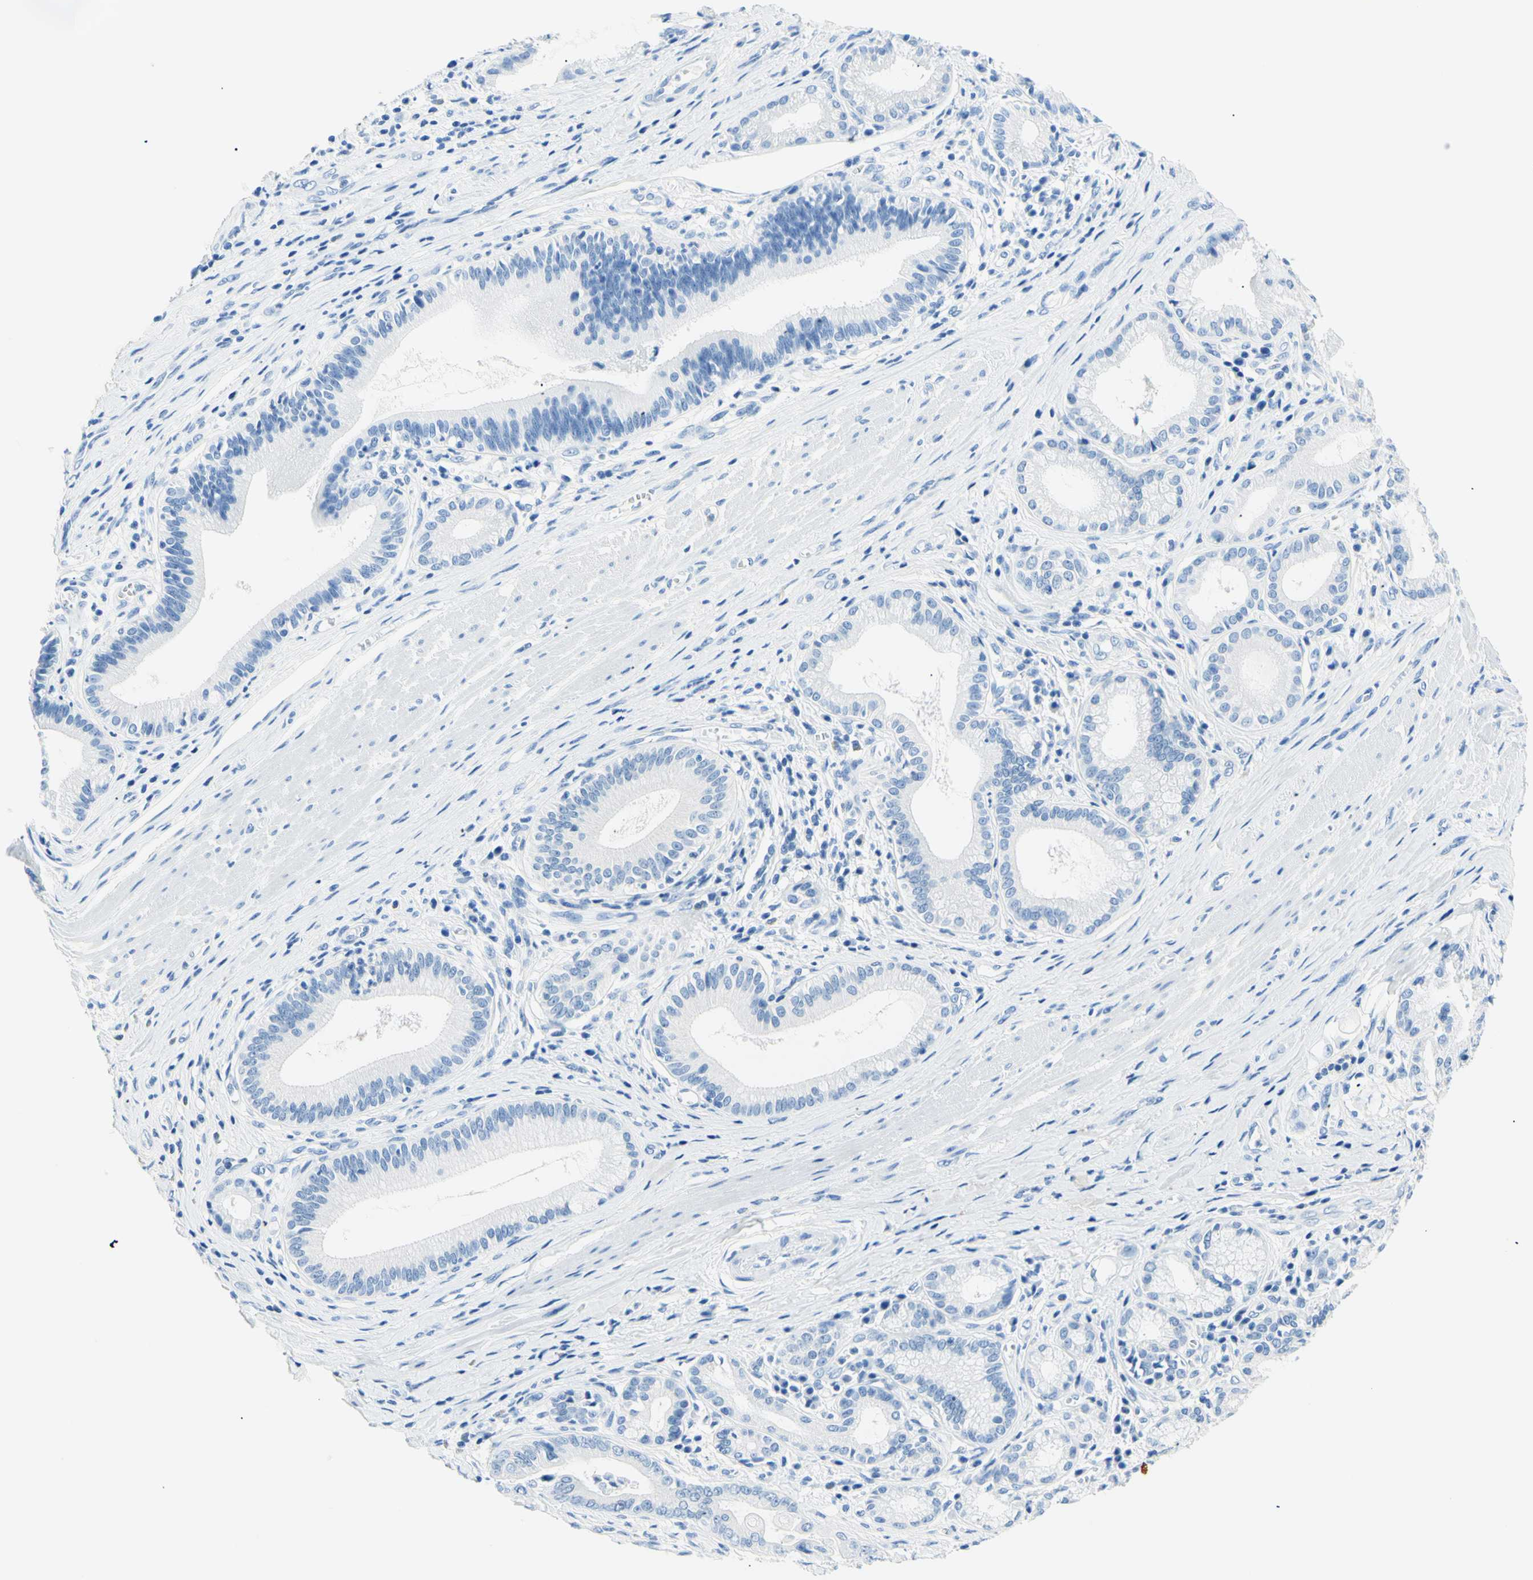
{"staining": {"intensity": "negative", "quantity": "none", "location": "none"}, "tissue": "pancreatic cancer", "cell_type": "Tumor cells", "image_type": "cancer", "snomed": [{"axis": "morphology", "description": "Adenocarcinoma, NOS"}, {"axis": "topography", "description": "Pancreas"}], "caption": "Tumor cells show no significant expression in adenocarcinoma (pancreatic). The staining is performed using DAB (3,3'-diaminobenzidine) brown chromogen with nuclei counter-stained in using hematoxylin.", "gene": "MYH2", "patient": {"sex": "female", "age": 75}}